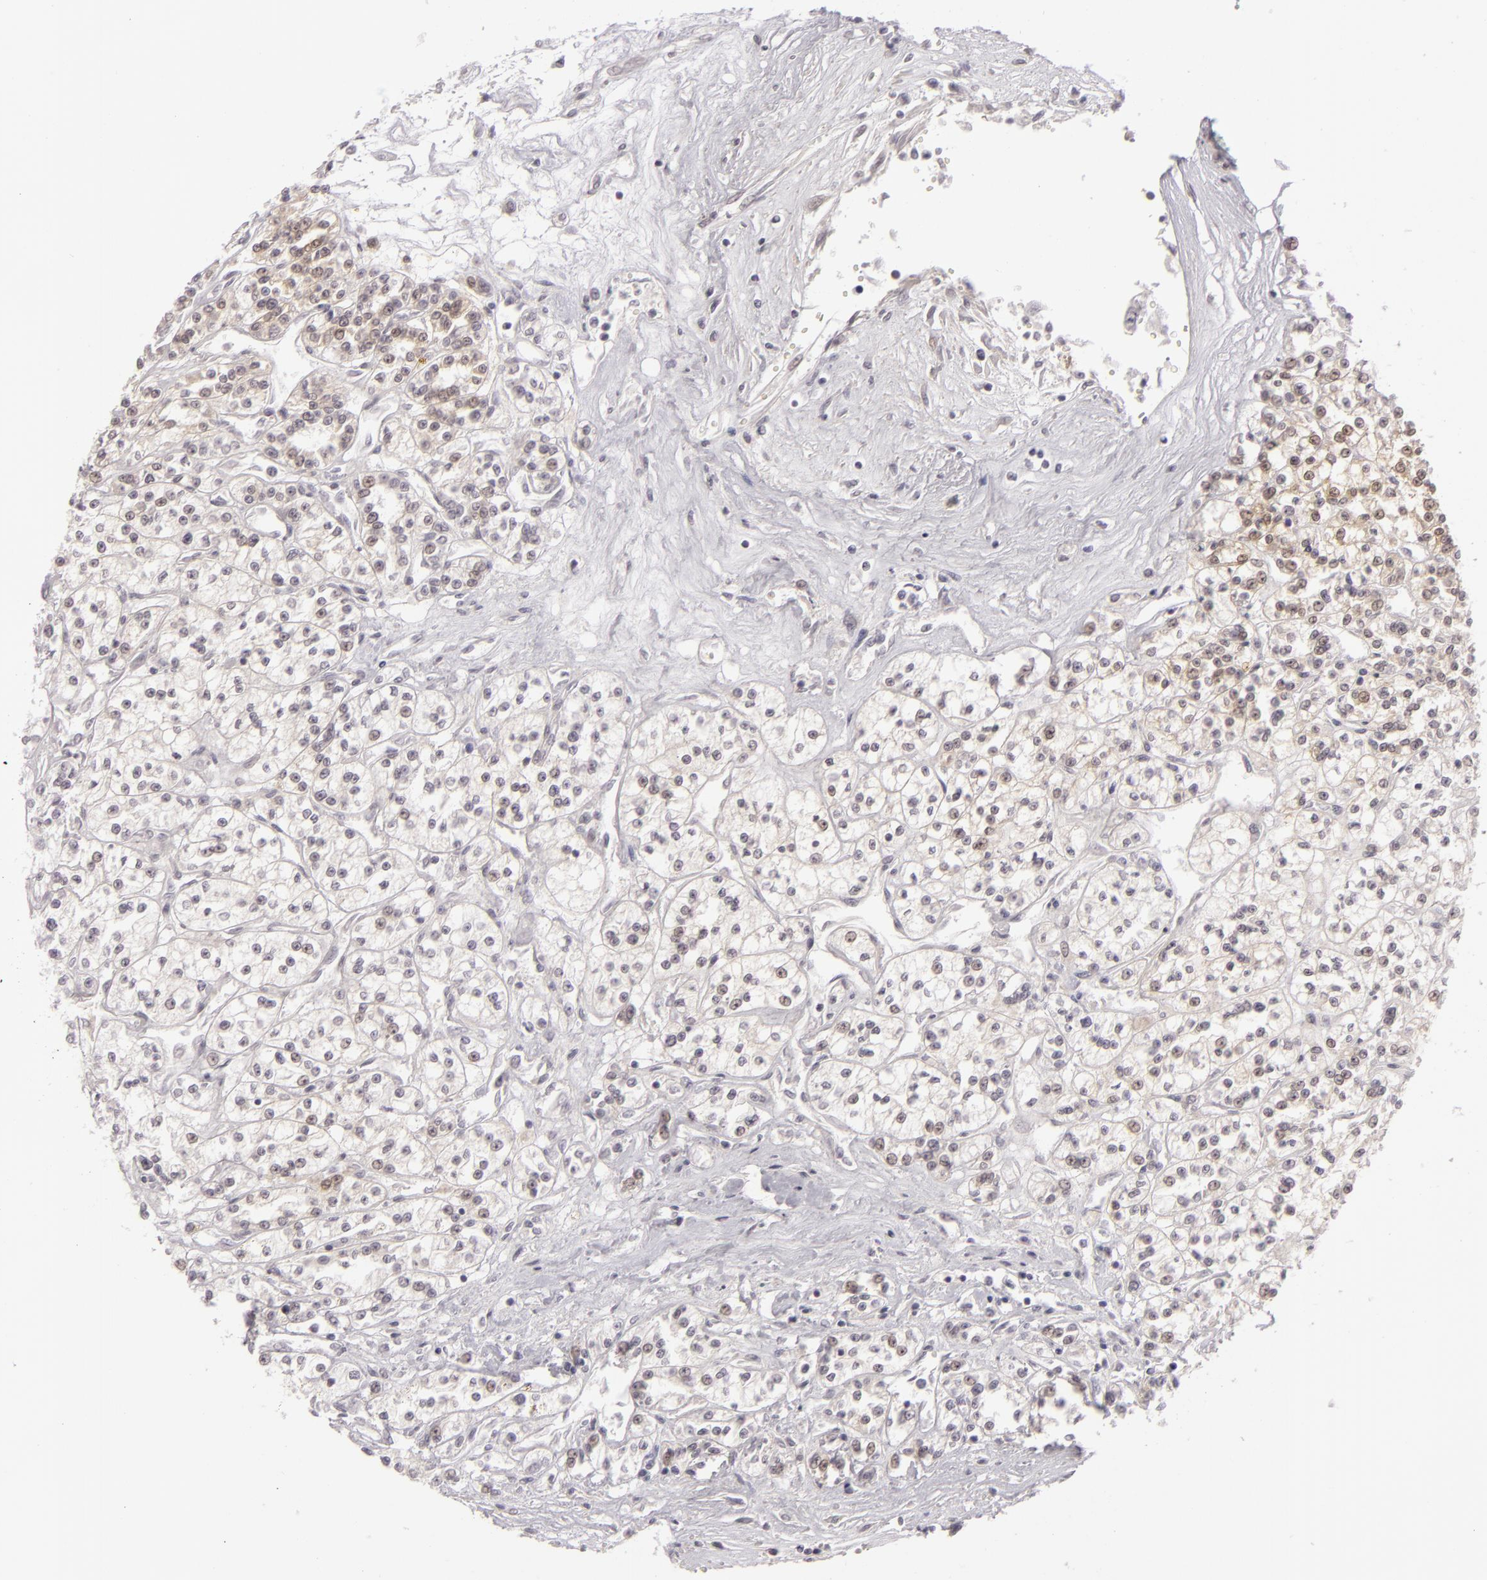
{"staining": {"intensity": "weak", "quantity": "<25%", "location": "nuclear"}, "tissue": "renal cancer", "cell_type": "Tumor cells", "image_type": "cancer", "snomed": [{"axis": "morphology", "description": "Adenocarcinoma, NOS"}, {"axis": "topography", "description": "Kidney"}], "caption": "Tumor cells show no significant protein expression in adenocarcinoma (renal).", "gene": "ZNF205", "patient": {"sex": "female", "age": 76}}